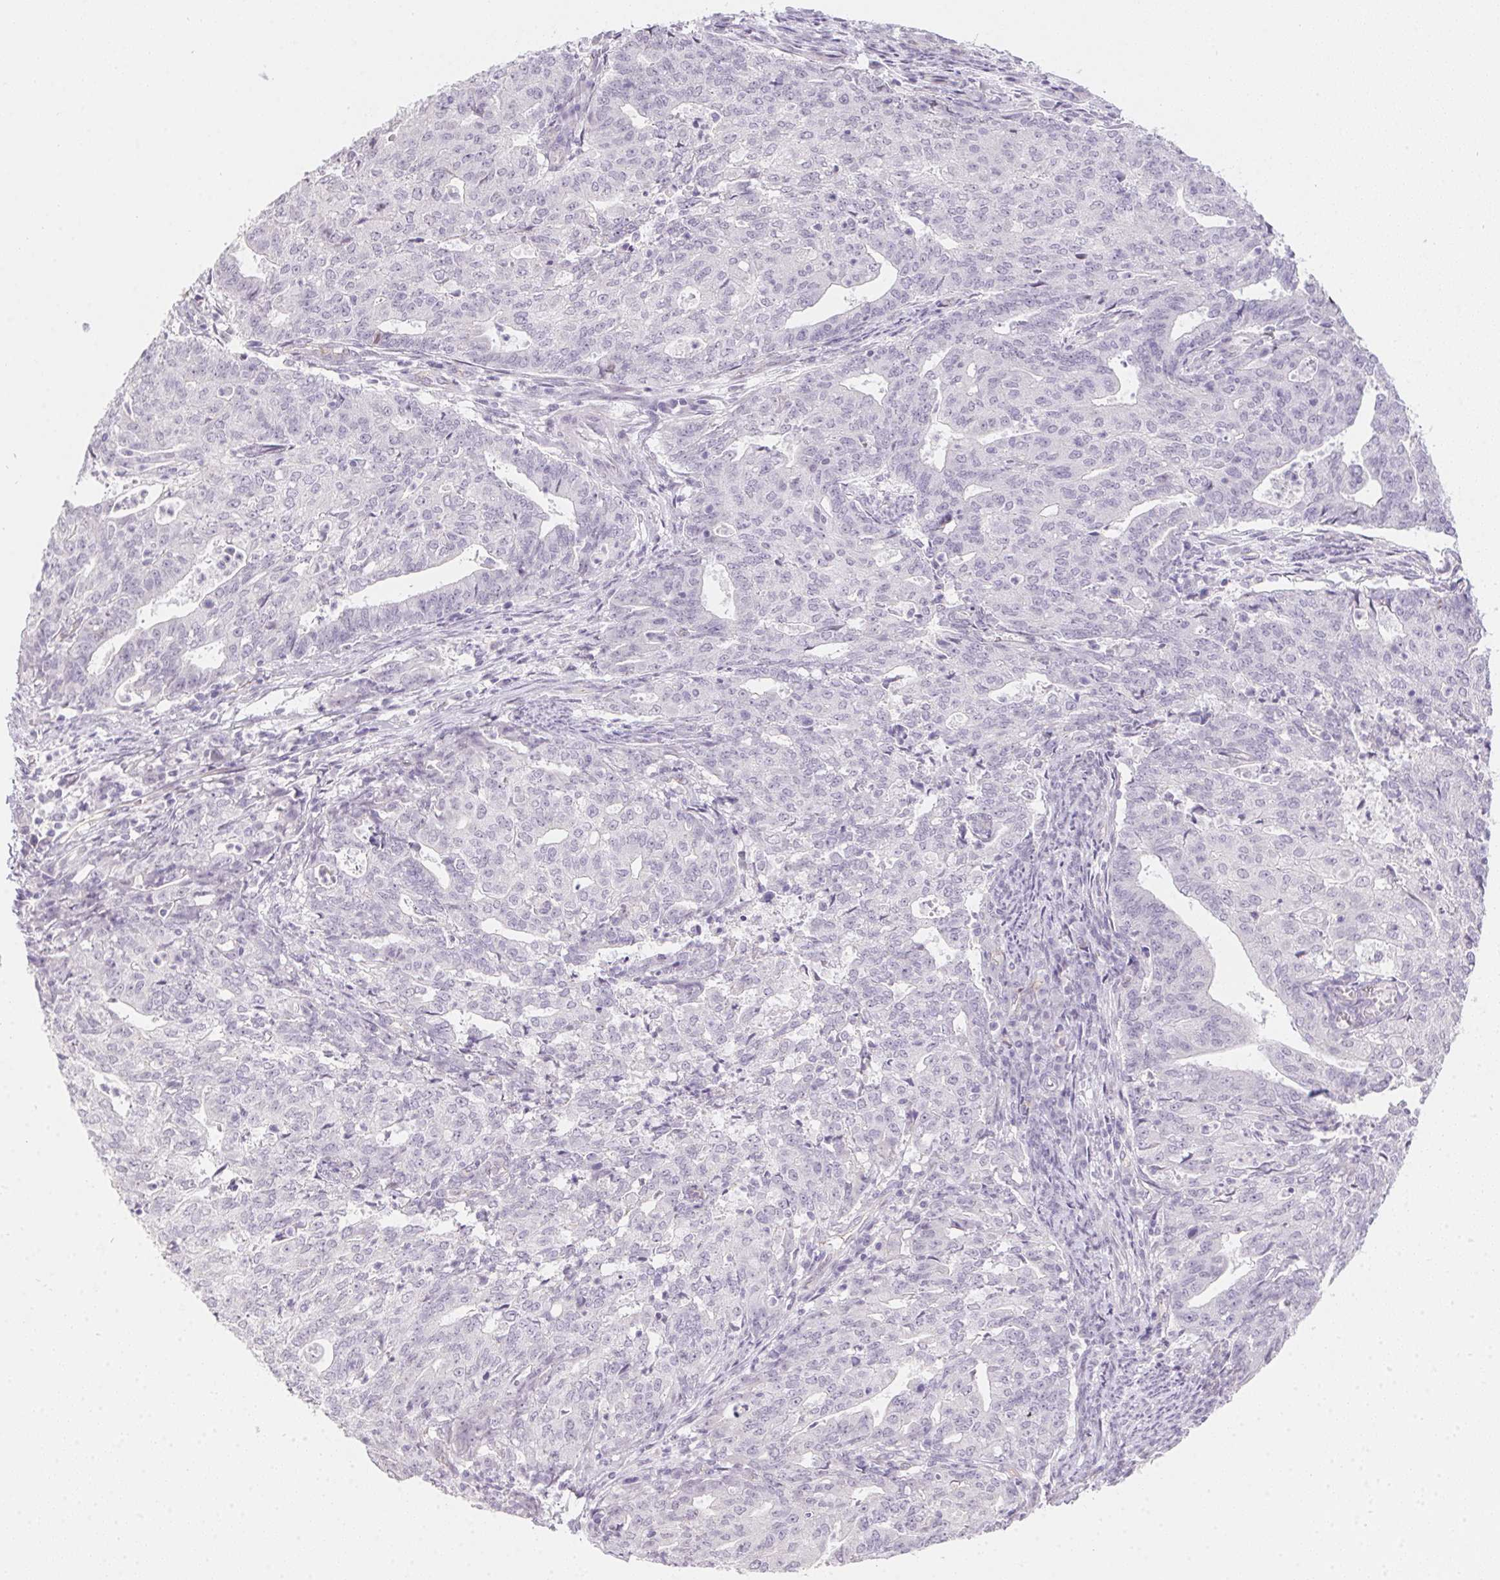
{"staining": {"intensity": "negative", "quantity": "none", "location": "none"}, "tissue": "endometrial cancer", "cell_type": "Tumor cells", "image_type": "cancer", "snomed": [{"axis": "morphology", "description": "Adenocarcinoma, NOS"}, {"axis": "topography", "description": "Endometrium"}], "caption": "This is an immunohistochemistry micrograph of human endometrial cancer. There is no staining in tumor cells.", "gene": "MORC1", "patient": {"sex": "female", "age": 82}}